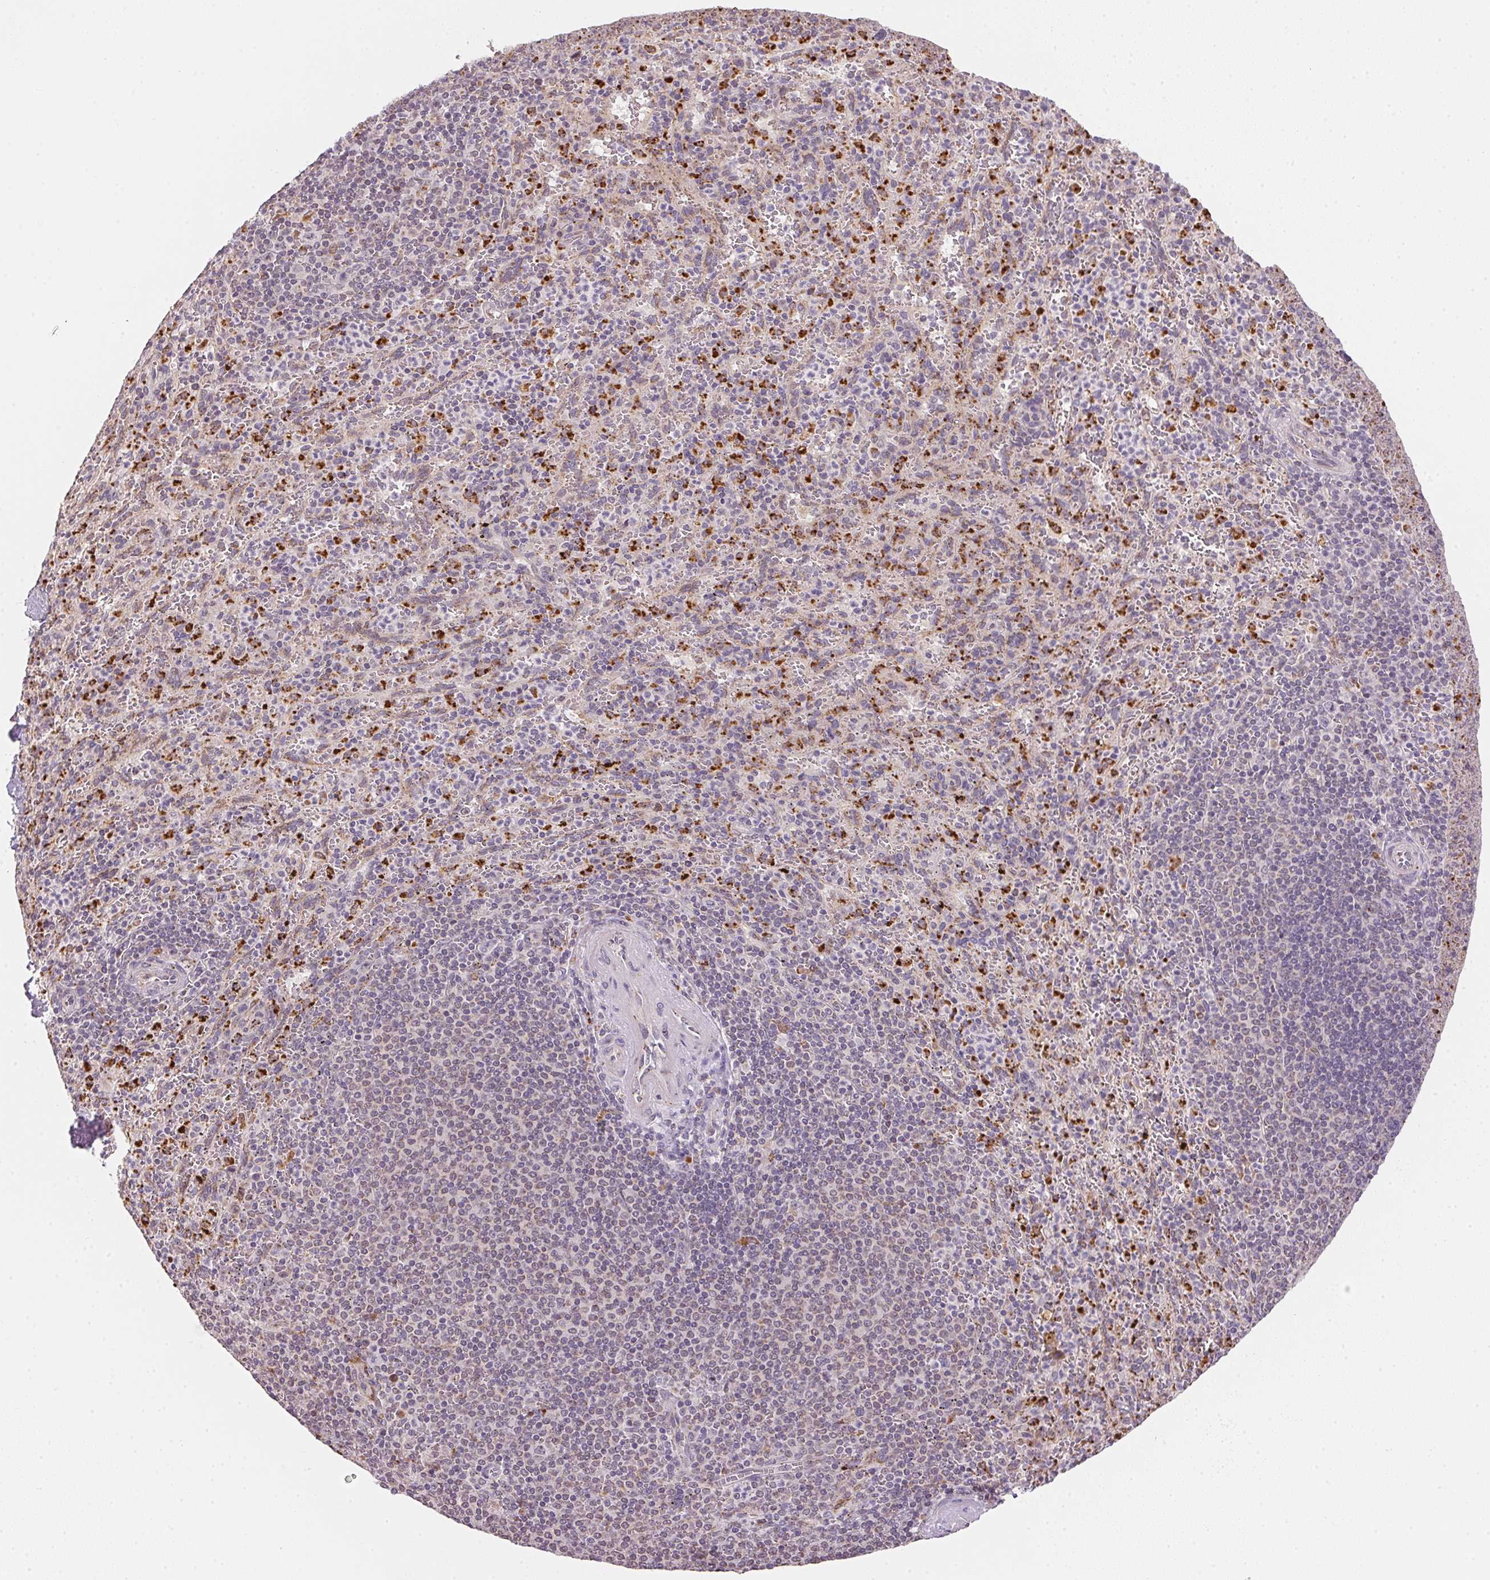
{"staining": {"intensity": "negative", "quantity": "none", "location": "none"}, "tissue": "spleen", "cell_type": "Cells in red pulp", "image_type": "normal", "snomed": [{"axis": "morphology", "description": "Normal tissue, NOS"}, {"axis": "topography", "description": "Spleen"}], "caption": "DAB immunohistochemical staining of benign human spleen displays no significant positivity in cells in red pulp. The staining is performed using DAB brown chromogen with nuclei counter-stained in using hematoxylin.", "gene": "METTL13", "patient": {"sex": "male", "age": 57}}